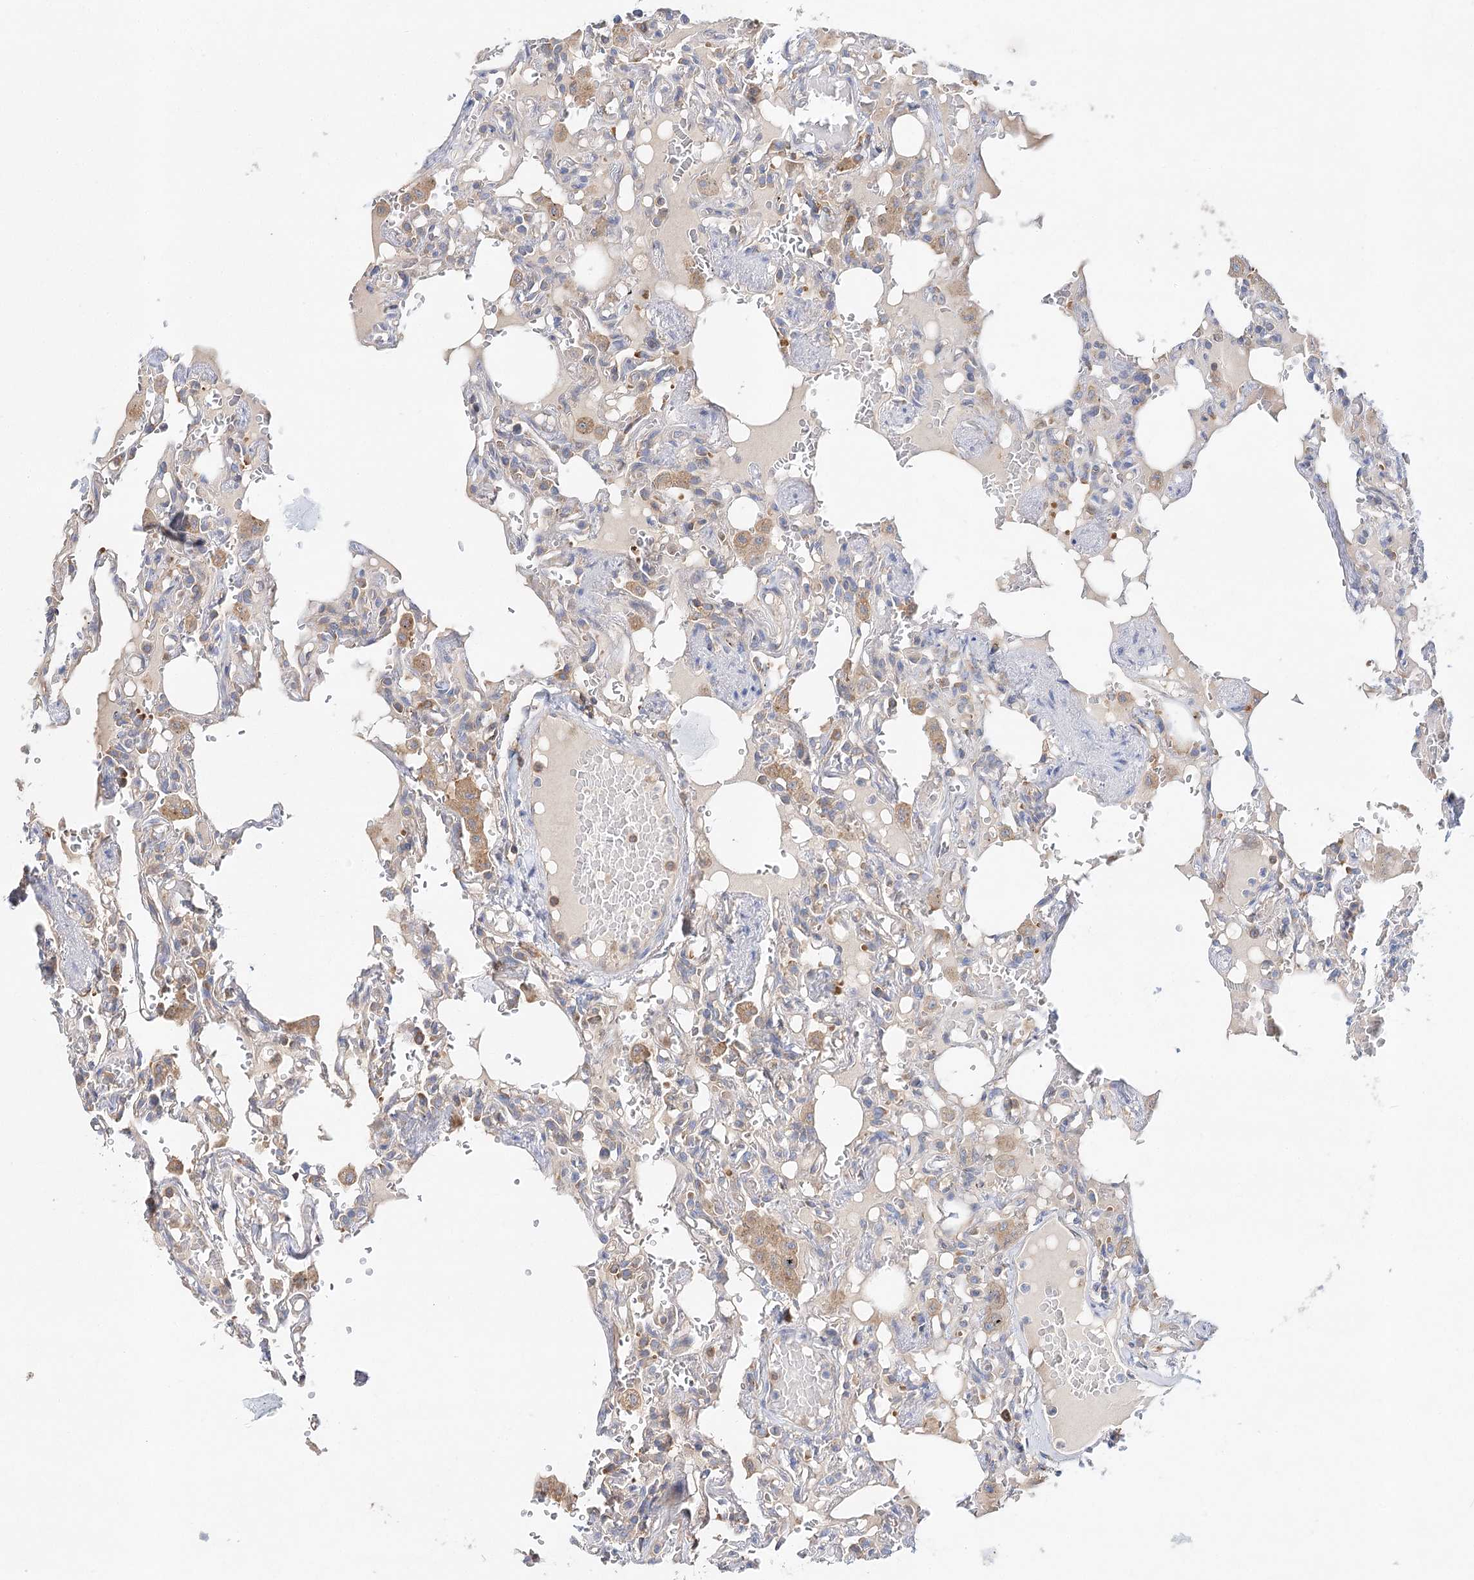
{"staining": {"intensity": "negative", "quantity": "none", "location": "none"}, "tissue": "lung", "cell_type": "Alveolar cells", "image_type": "normal", "snomed": [{"axis": "morphology", "description": "Normal tissue, NOS"}, {"axis": "topography", "description": "Lung"}], "caption": "High power microscopy micrograph of an IHC histopathology image of unremarkable lung, revealing no significant staining in alveolar cells.", "gene": "ABRAXAS2", "patient": {"sex": "male", "age": 21}}